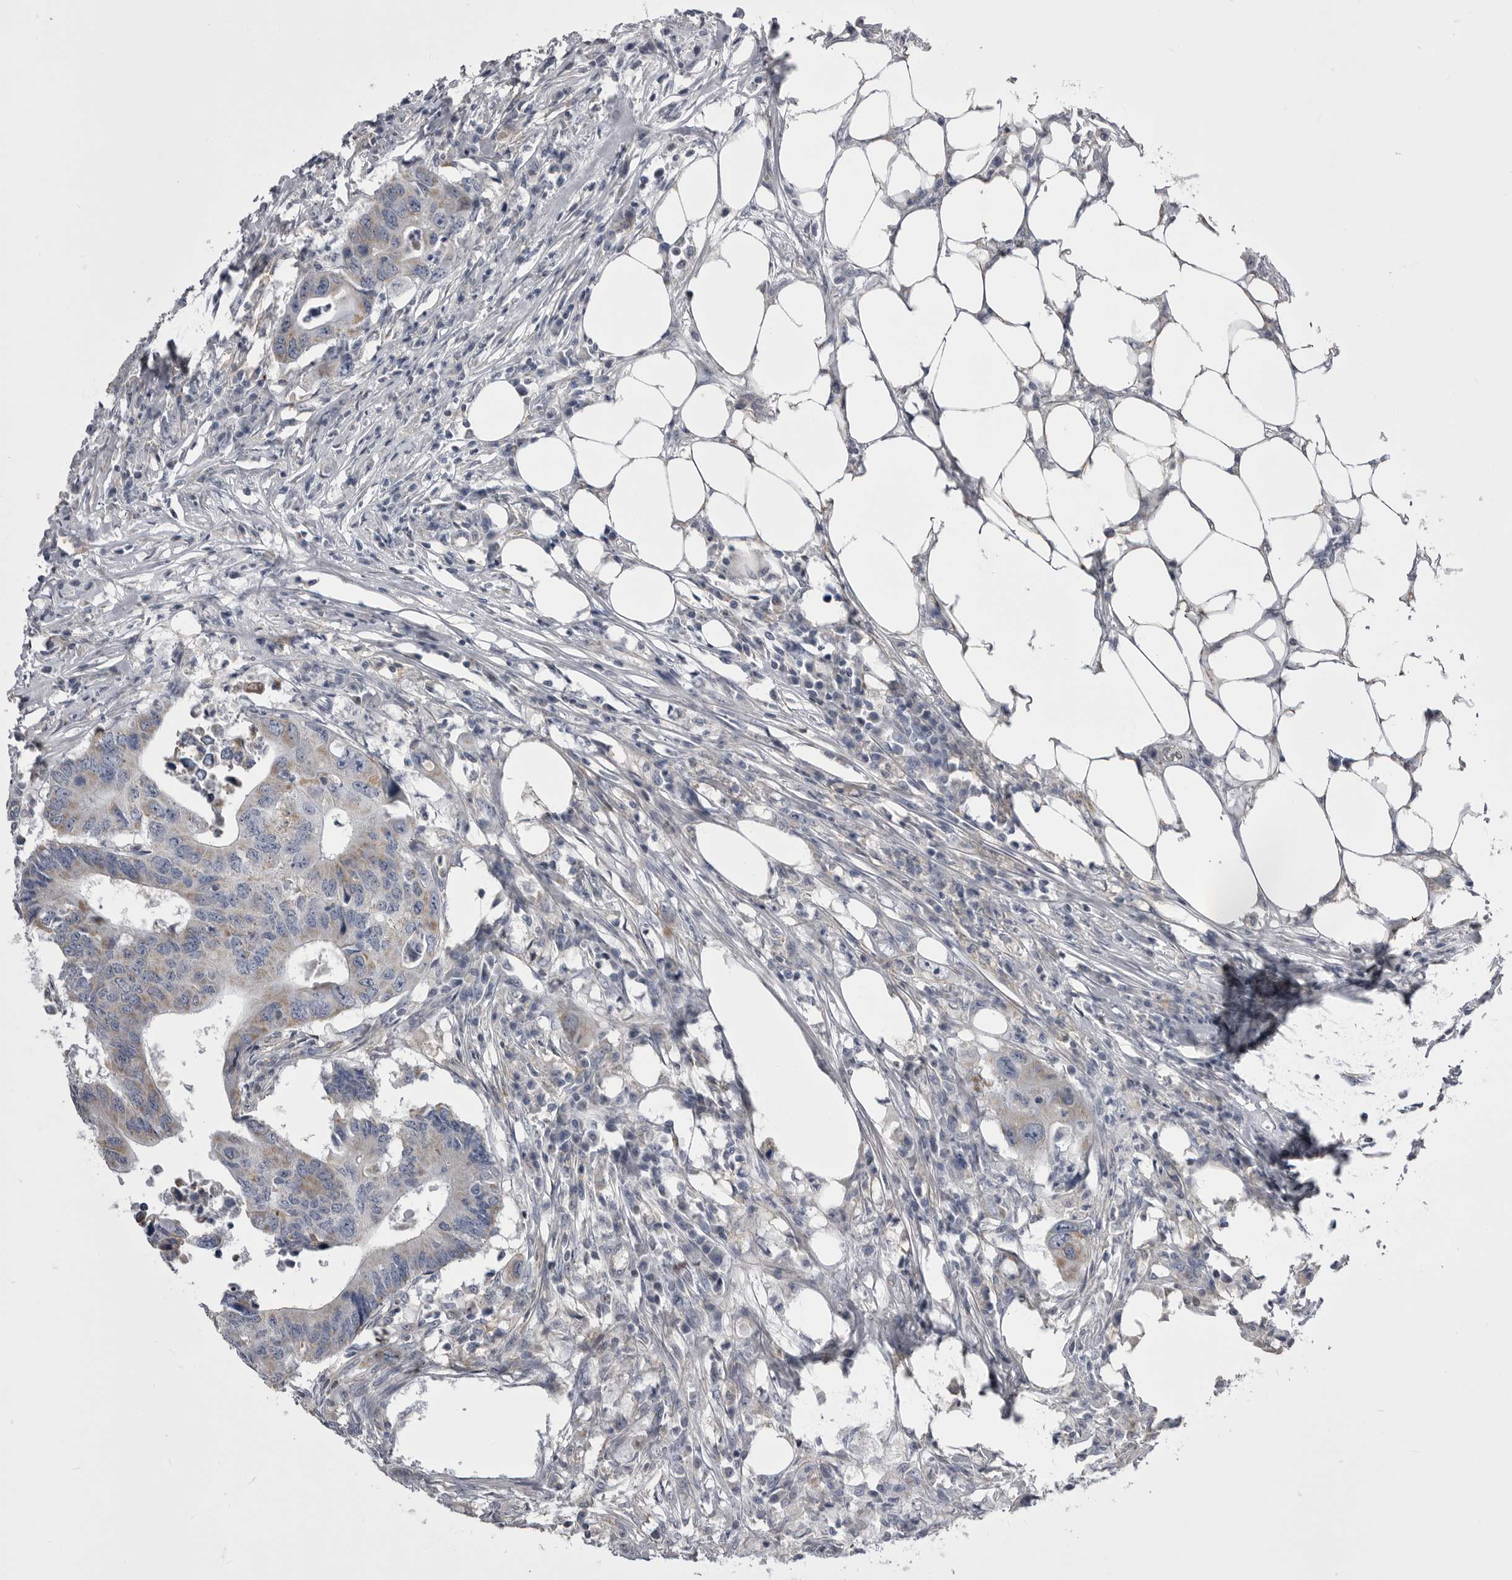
{"staining": {"intensity": "weak", "quantity": "25%-75%", "location": "cytoplasmic/membranous"}, "tissue": "colorectal cancer", "cell_type": "Tumor cells", "image_type": "cancer", "snomed": [{"axis": "morphology", "description": "Adenocarcinoma, NOS"}, {"axis": "topography", "description": "Colon"}], "caption": "Weak cytoplasmic/membranous positivity is seen in approximately 25%-75% of tumor cells in colorectal cancer. Nuclei are stained in blue.", "gene": "OPLAH", "patient": {"sex": "male", "age": 71}}